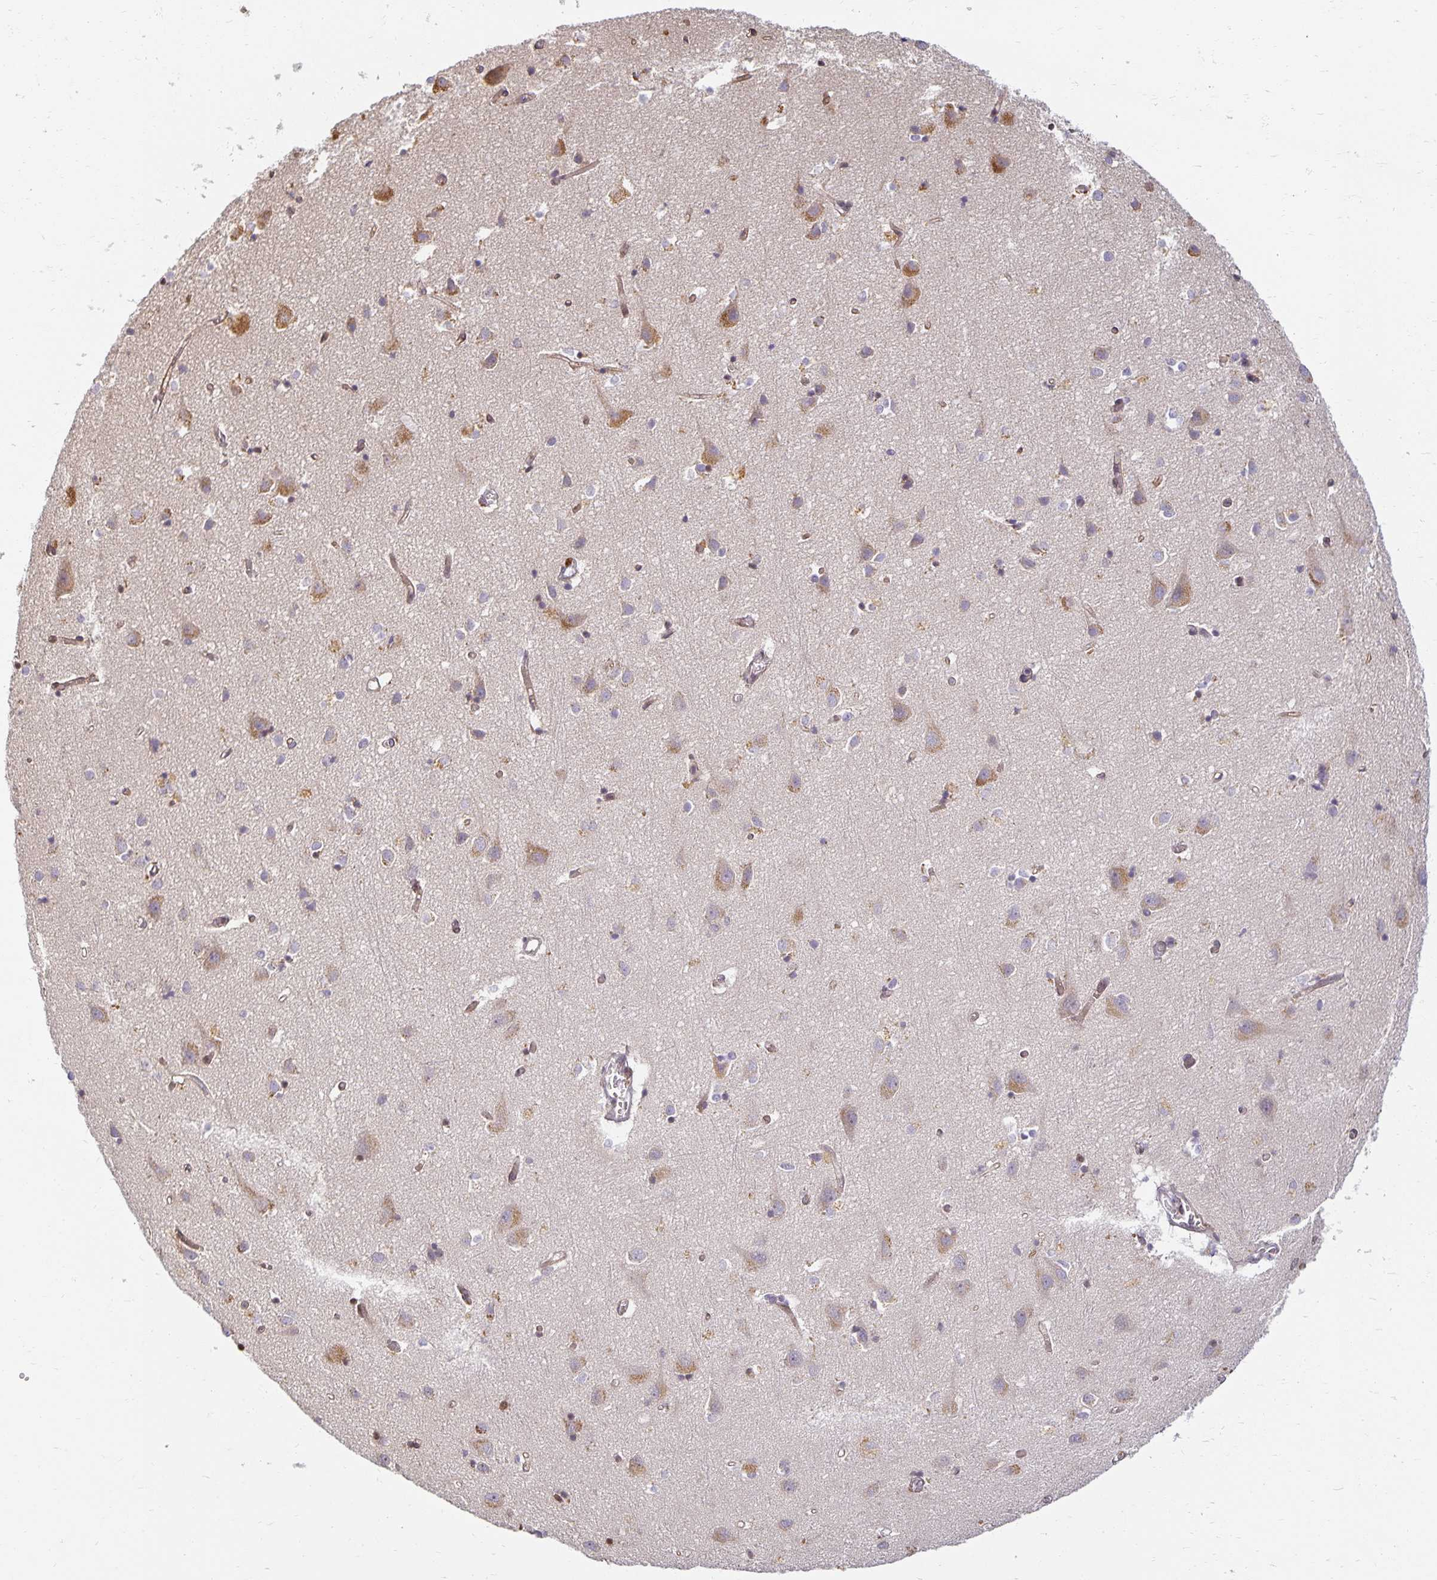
{"staining": {"intensity": "weak", "quantity": ">75%", "location": "cytoplasmic/membranous"}, "tissue": "cerebral cortex", "cell_type": "Endothelial cells", "image_type": "normal", "snomed": [{"axis": "morphology", "description": "Normal tissue, NOS"}, {"axis": "topography", "description": "Cerebral cortex"}], "caption": "Immunohistochemical staining of benign human cerebral cortex shows weak cytoplasmic/membranous protein staining in about >75% of endothelial cells. Nuclei are stained in blue.", "gene": "EHF", "patient": {"sex": "male", "age": 70}}